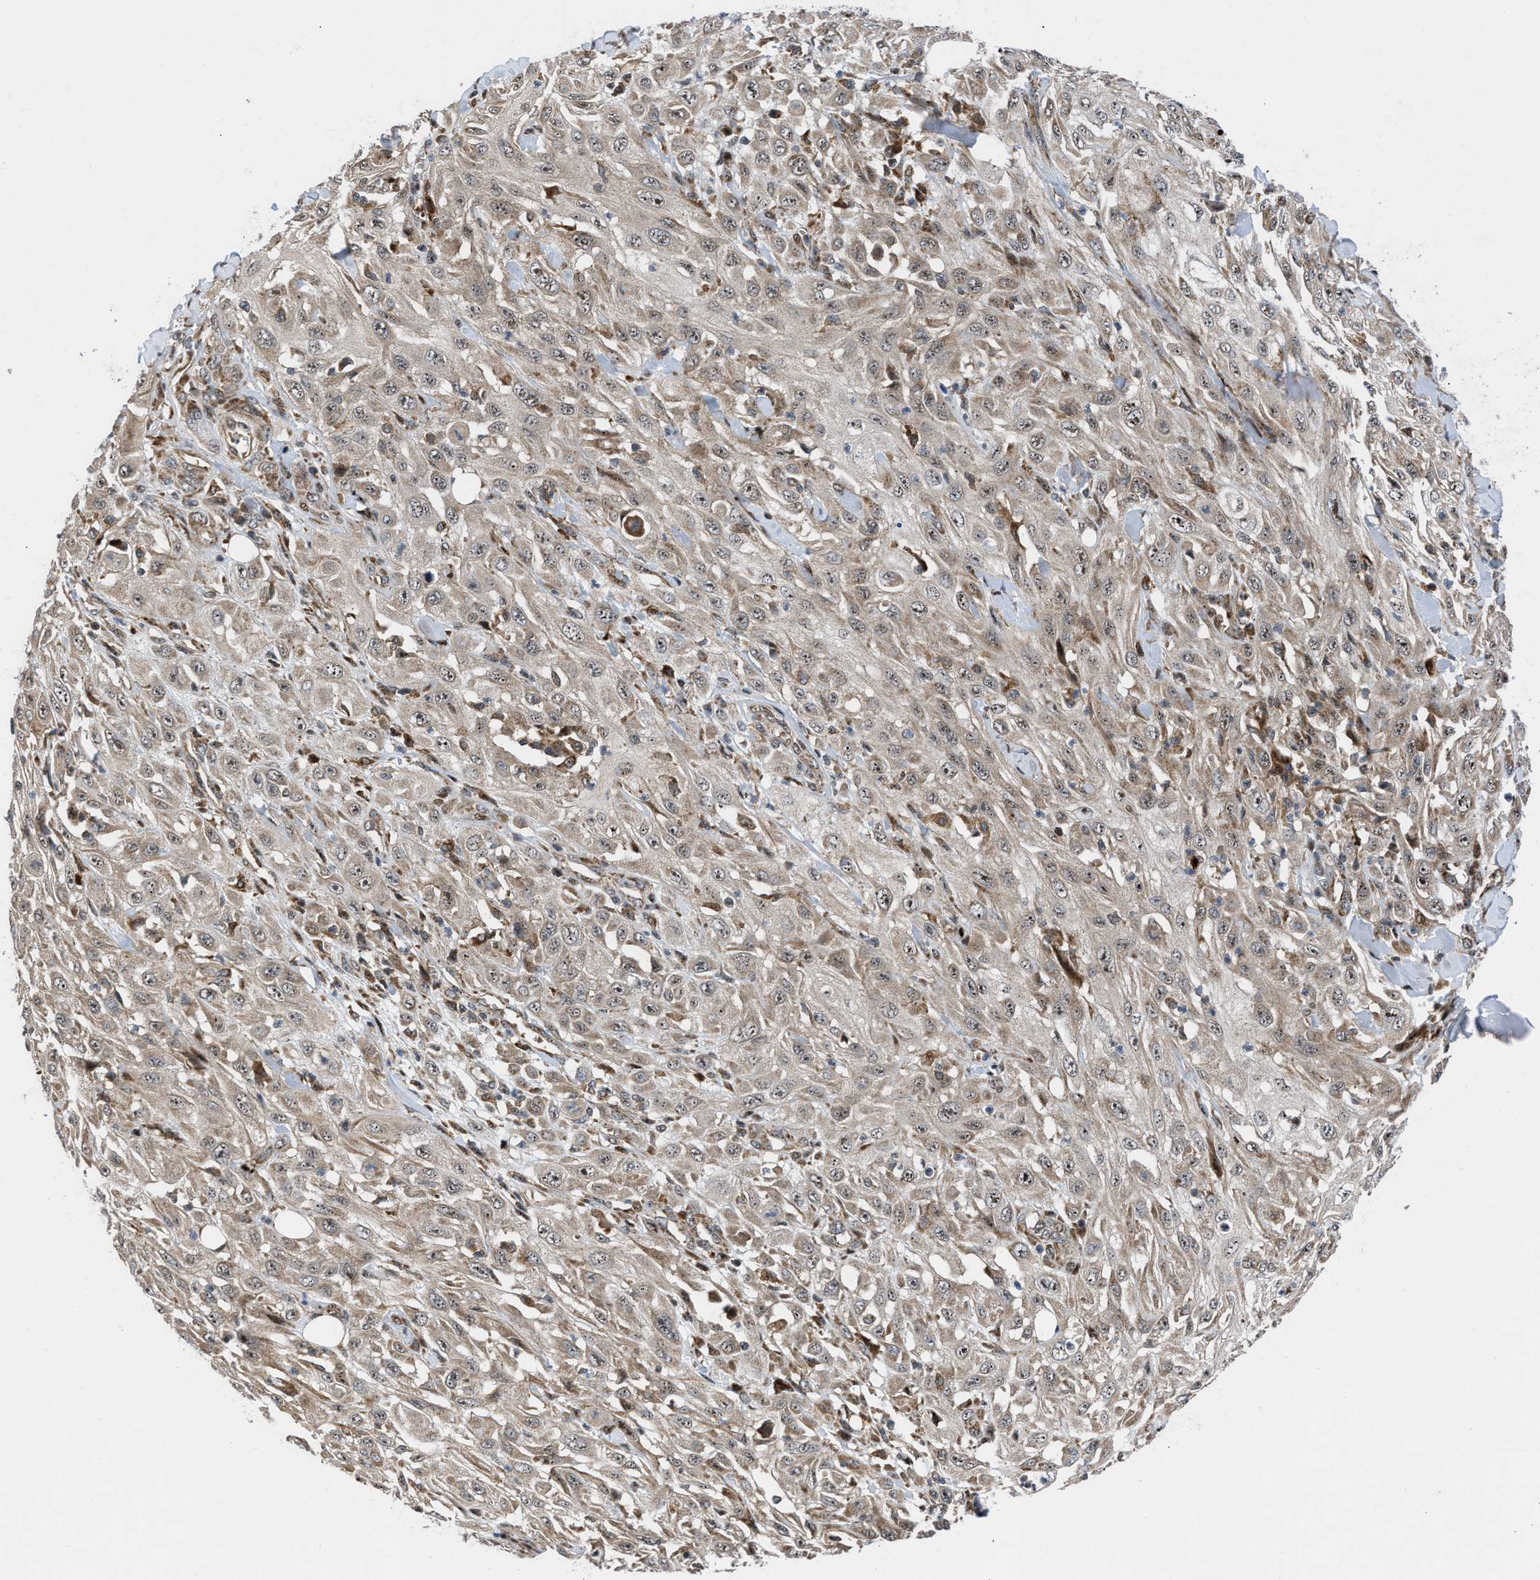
{"staining": {"intensity": "weak", "quantity": ">75%", "location": "cytoplasmic/membranous"}, "tissue": "skin cancer", "cell_type": "Tumor cells", "image_type": "cancer", "snomed": [{"axis": "morphology", "description": "Squamous cell carcinoma, NOS"}, {"axis": "morphology", "description": "Squamous cell carcinoma, metastatic, NOS"}, {"axis": "topography", "description": "Skin"}, {"axis": "topography", "description": "Lymph node"}], "caption": "Weak cytoplasmic/membranous protein staining is appreciated in about >75% of tumor cells in skin cancer (metastatic squamous cell carcinoma). (brown staining indicates protein expression, while blue staining denotes nuclei).", "gene": "AP3M2", "patient": {"sex": "male", "age": 75}}